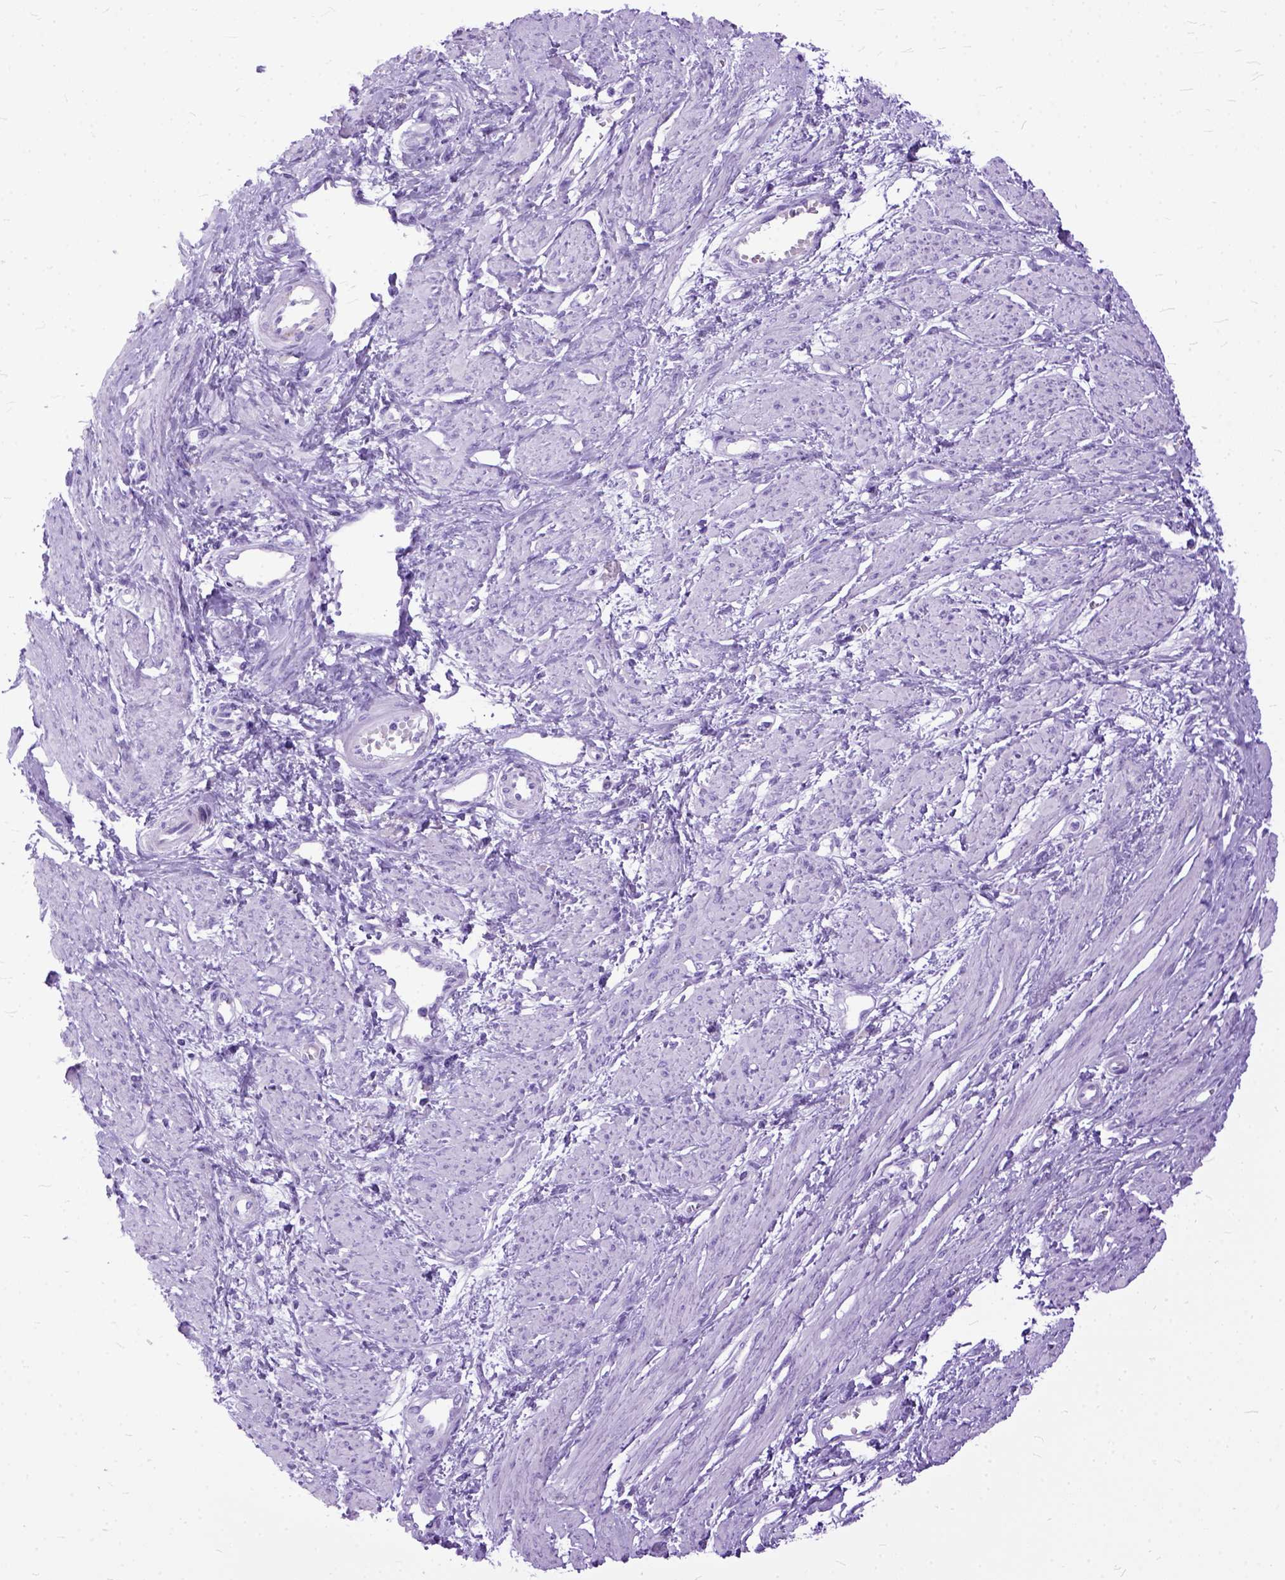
{"staining": {"intensity": "negative", "quantity": "none", "location": "none"}, "tissue": "smooth muscle", "cell_type": "Smooth muscle cells", "image_type": "normal", "snomed": [{"axis": "morphology", "description": "Normal tissue, NOS"}, {"axis": "topography", "description": "Smooth muscle"}, {"axis": "topography", "description": "Uterus"}], "caption": "Immunohistochemical staining of normal human smooth muscle demonstrates no significant expression in smooth muscle cells. (DAB (3,3'-diaminobenzidine) IHC, high magnification).", "gene": "GNGT1", "patient": {"sex": "female", "age": 39}}